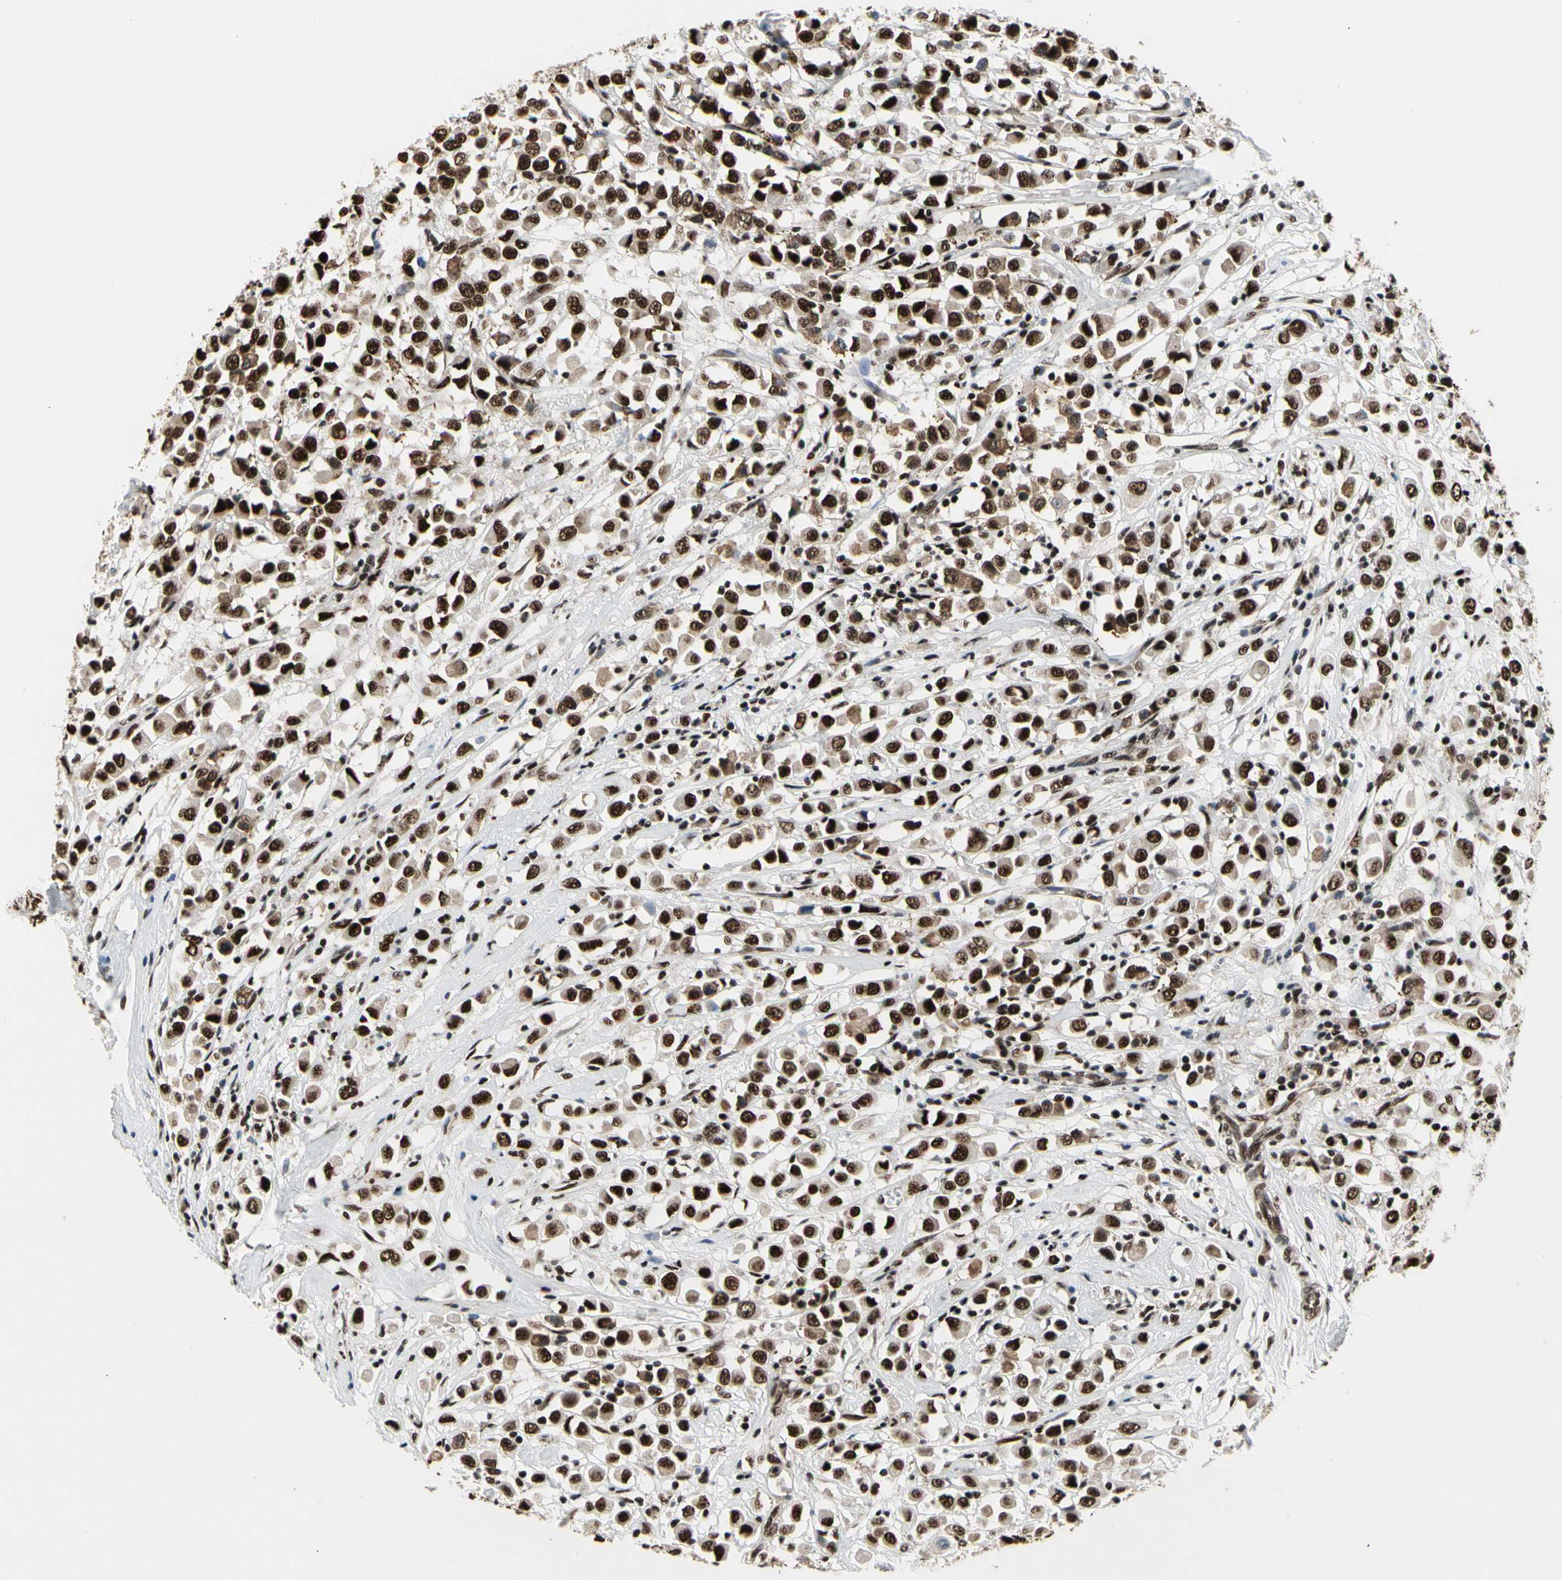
{"staining": {"intensity": "strong", "quantity": ">75%", "location": "nuclear"}, "tissue": "breast cancer", "cell_type": "Tumor cells", "image_type": "cancer", "snomed": [{"axis": "morphology", "description": "Duct carcinoma"}, {"axis": "topography", "description": "Breast"}], "caption": "Protein expression analysis of human infiltrating ductal carcinoma (breast) reveals strong nuclear positivity in approximately >75% of tumor cells.", "gene": "SRSF11", "patient": {"sex": "female", "age": 61}}